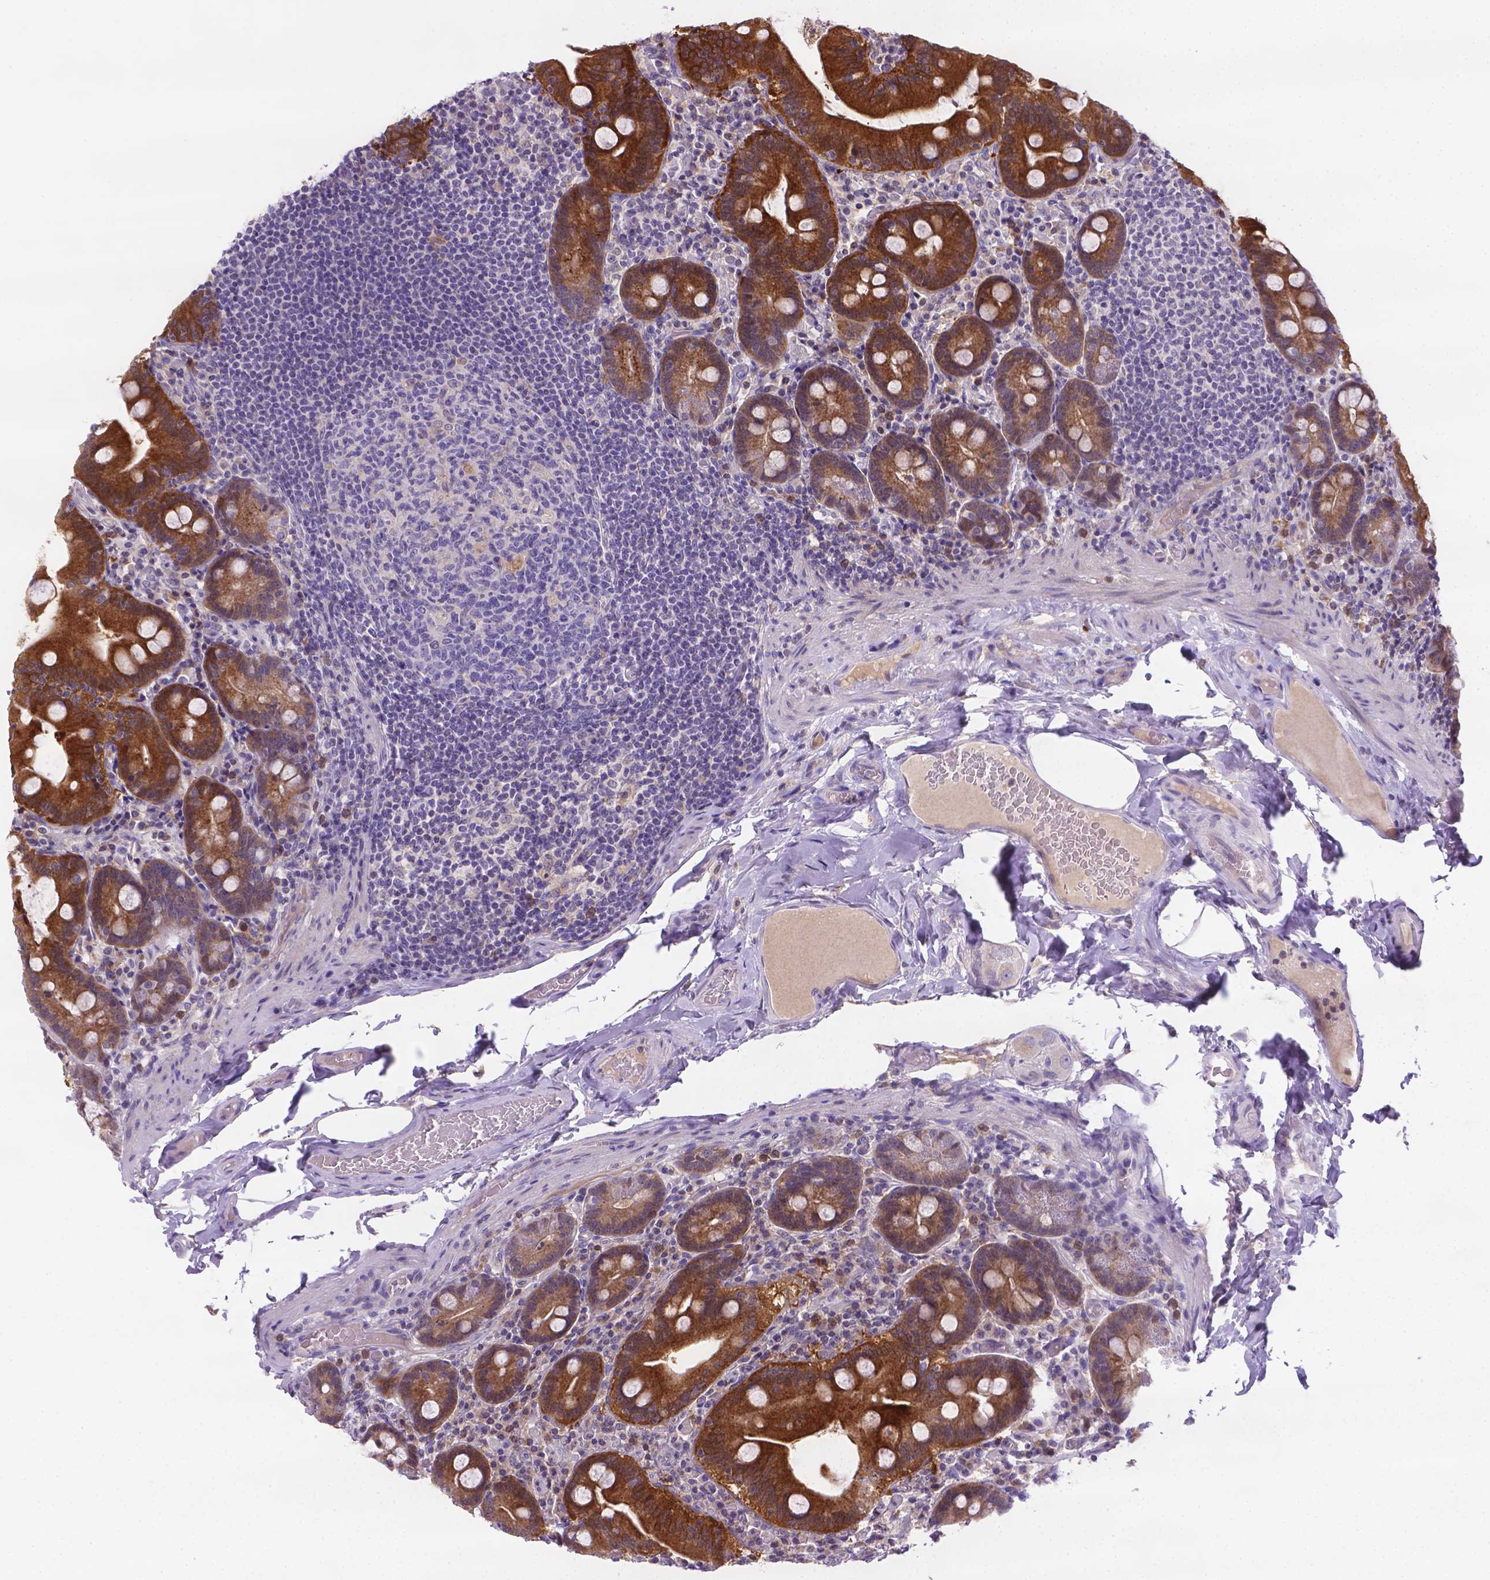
{"staining": {"intensity": "strong", "quantity": ">75%", "location": "cytoplasmic/membranous"}, "tissue": "small intestine", "cell_type": "Glandular cells", "image_type": "normal", "snomed": [{"axis": "morphology", "description": "Normal tissue, NOS"}, {"axis": "topography", "description": "Small intestine"}], "caption": "DAB immunohistochemical staining of benign human small intestine shows strong cytoplasmic/membranous protein positivity in approximately >75% of glandular cells. (IHC, brightfield microscopy, high magnification).", "gene": "TM4SF18", "patient": {"sex": "male", "age": 37}}